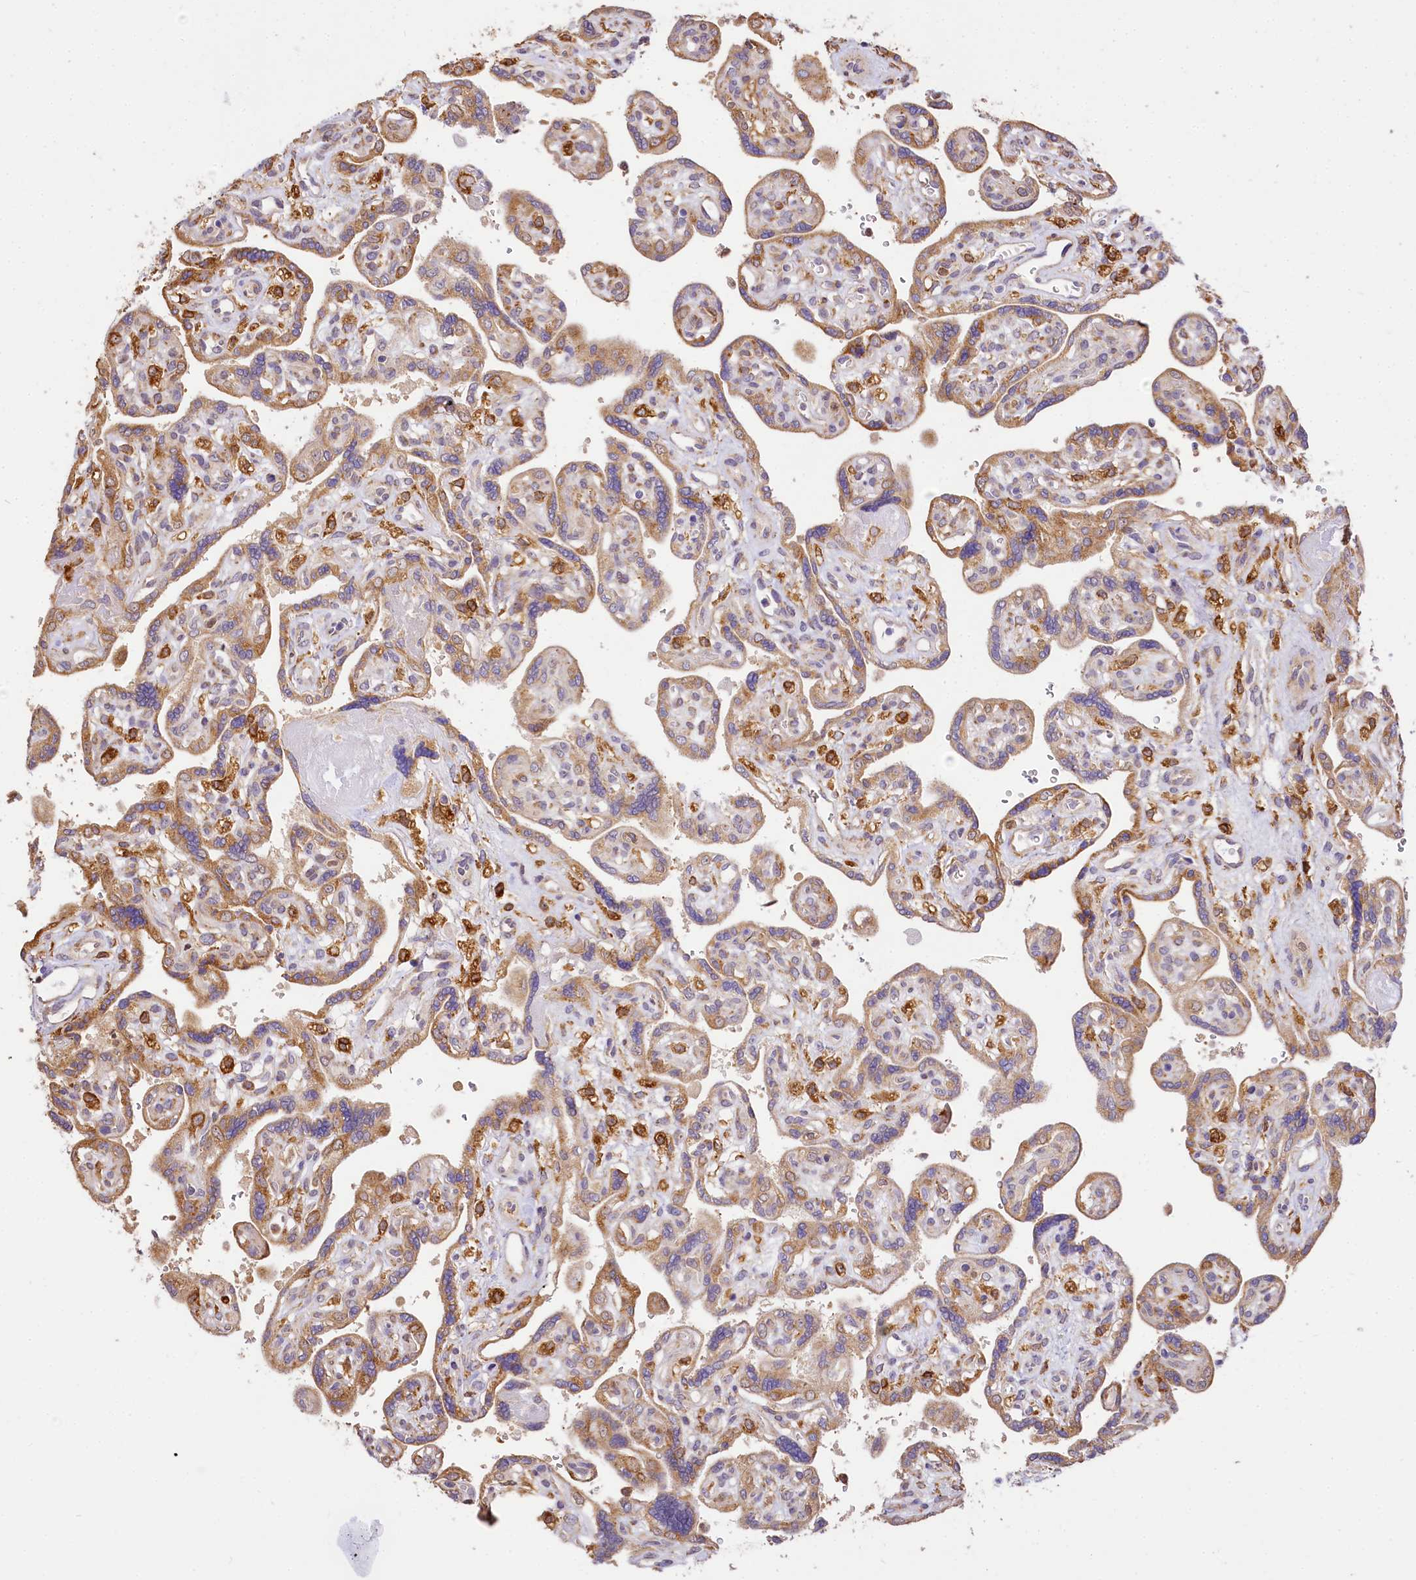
{"staining": {"intensity": "moderate", "quantity": ">75%", "location": "cytoplasmic/membranous"}, "tissue": "placenta", "cell_type": "Trophoblastic cells", "image_type": "normal", "snomed": [{"axis": "morphology", "description": "Normal tissue, NOS"}, {"axis": "topography", "description": "Placenta"}], "caption": "Immunohistochemistry (IHC) image of normal placenta stained for a protein (brown), which shows medium levels of moderate cytoplasmic/membranous positivity in approximately >75% of trophoblastic cells.", "gene": "PPIP5K2", "patient": {"sex": "female", "age": 39}}